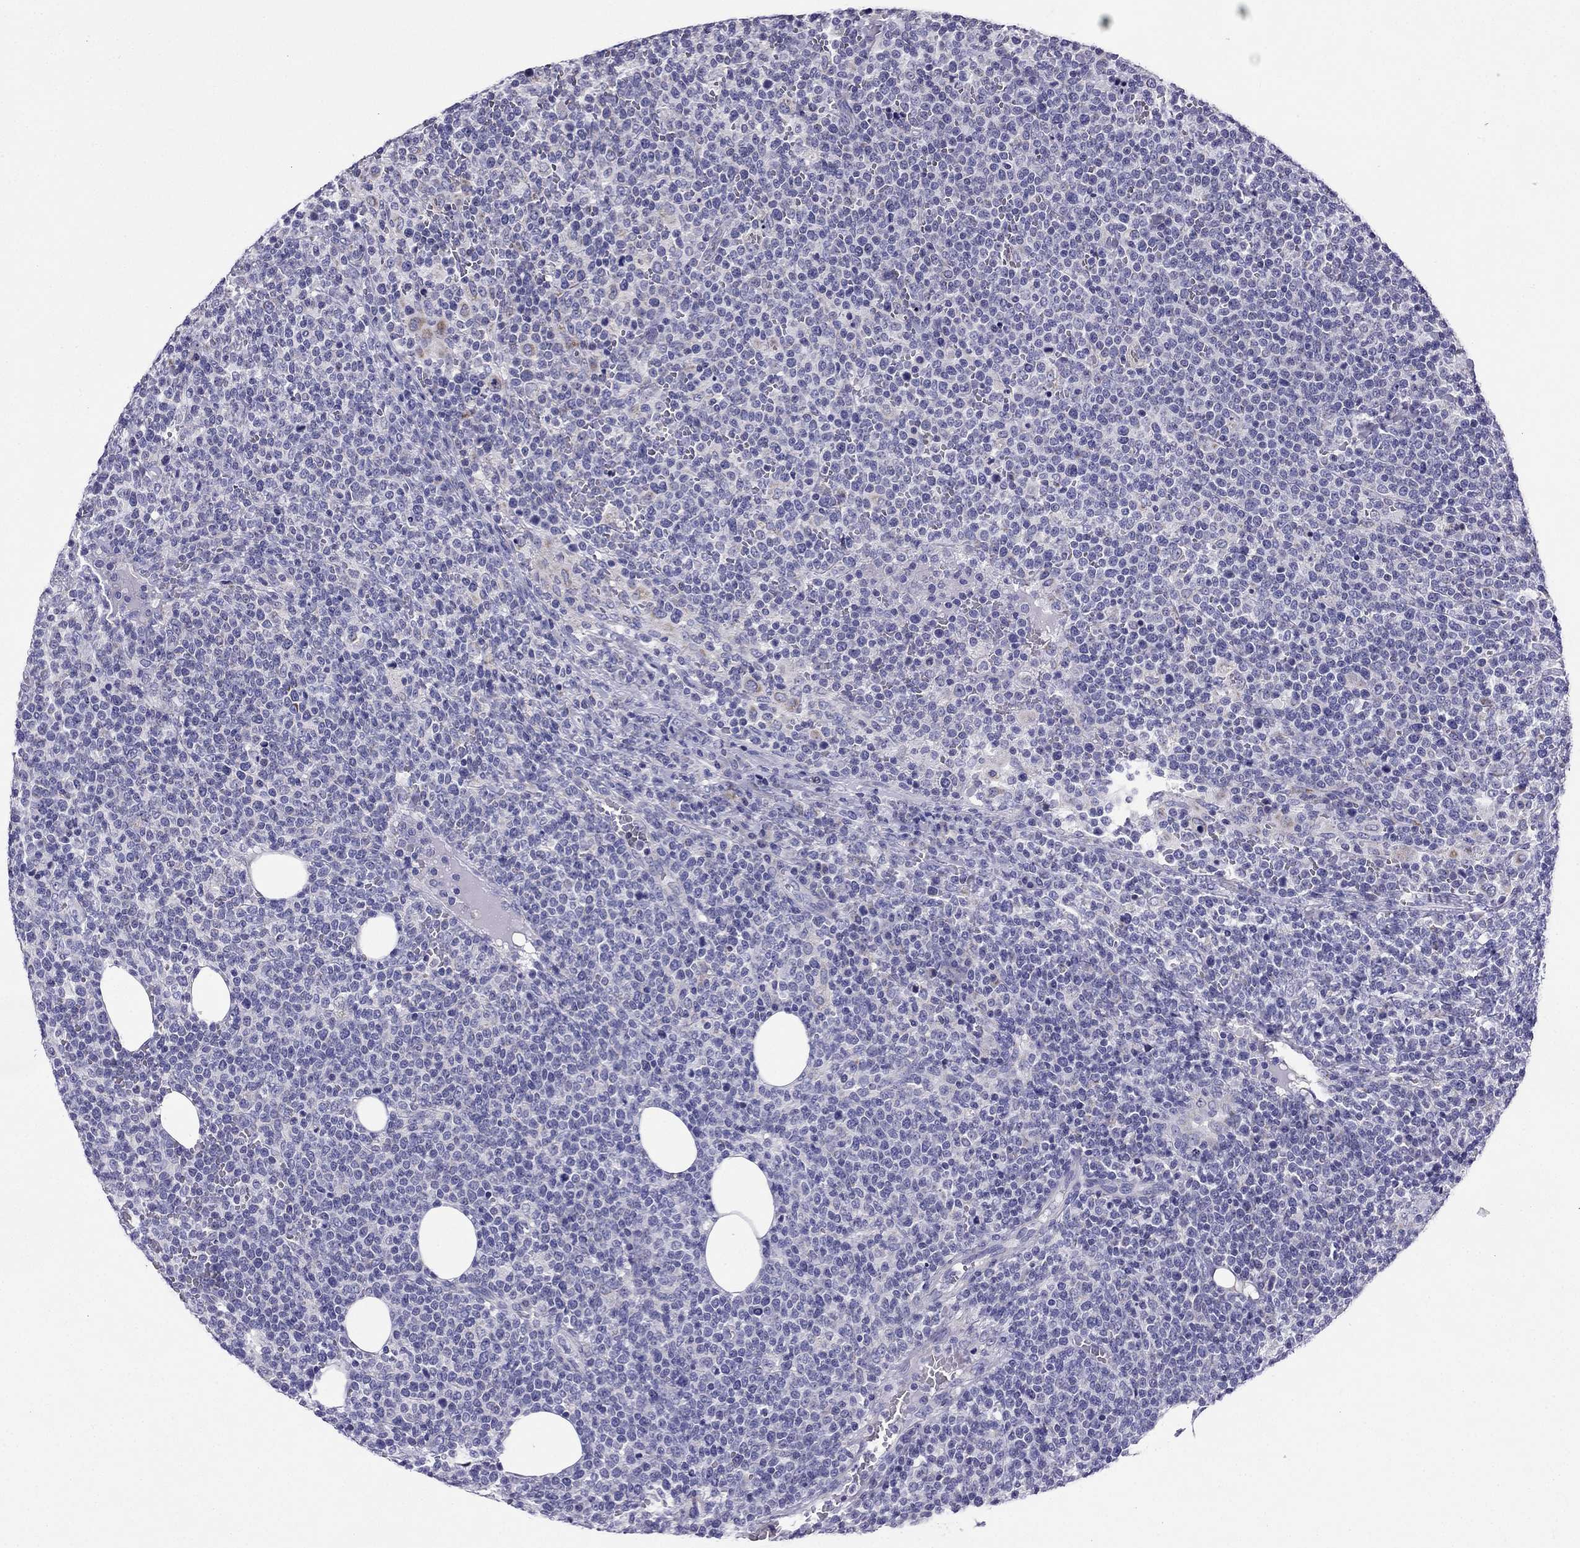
{"staining": {"intensity": "negative", "quantity": "none", "location": "none"}, "tissue": "lymphoma", "cell_type": "Tumor cells", "image_type": "cancer", "snomed": [{"axis": "morphology", "description": "Malignant lymphoma, non-Hodgkin's type, High grade"}, {"axis": "topography", "description": "Lymph node"}], "caption": "This is an immunohistochemistry photomicrograph of human lymphoma. There is no expression in tumor cells.", "gene": "KIF5A", "patient": {"sex": "male", "age": 61}}